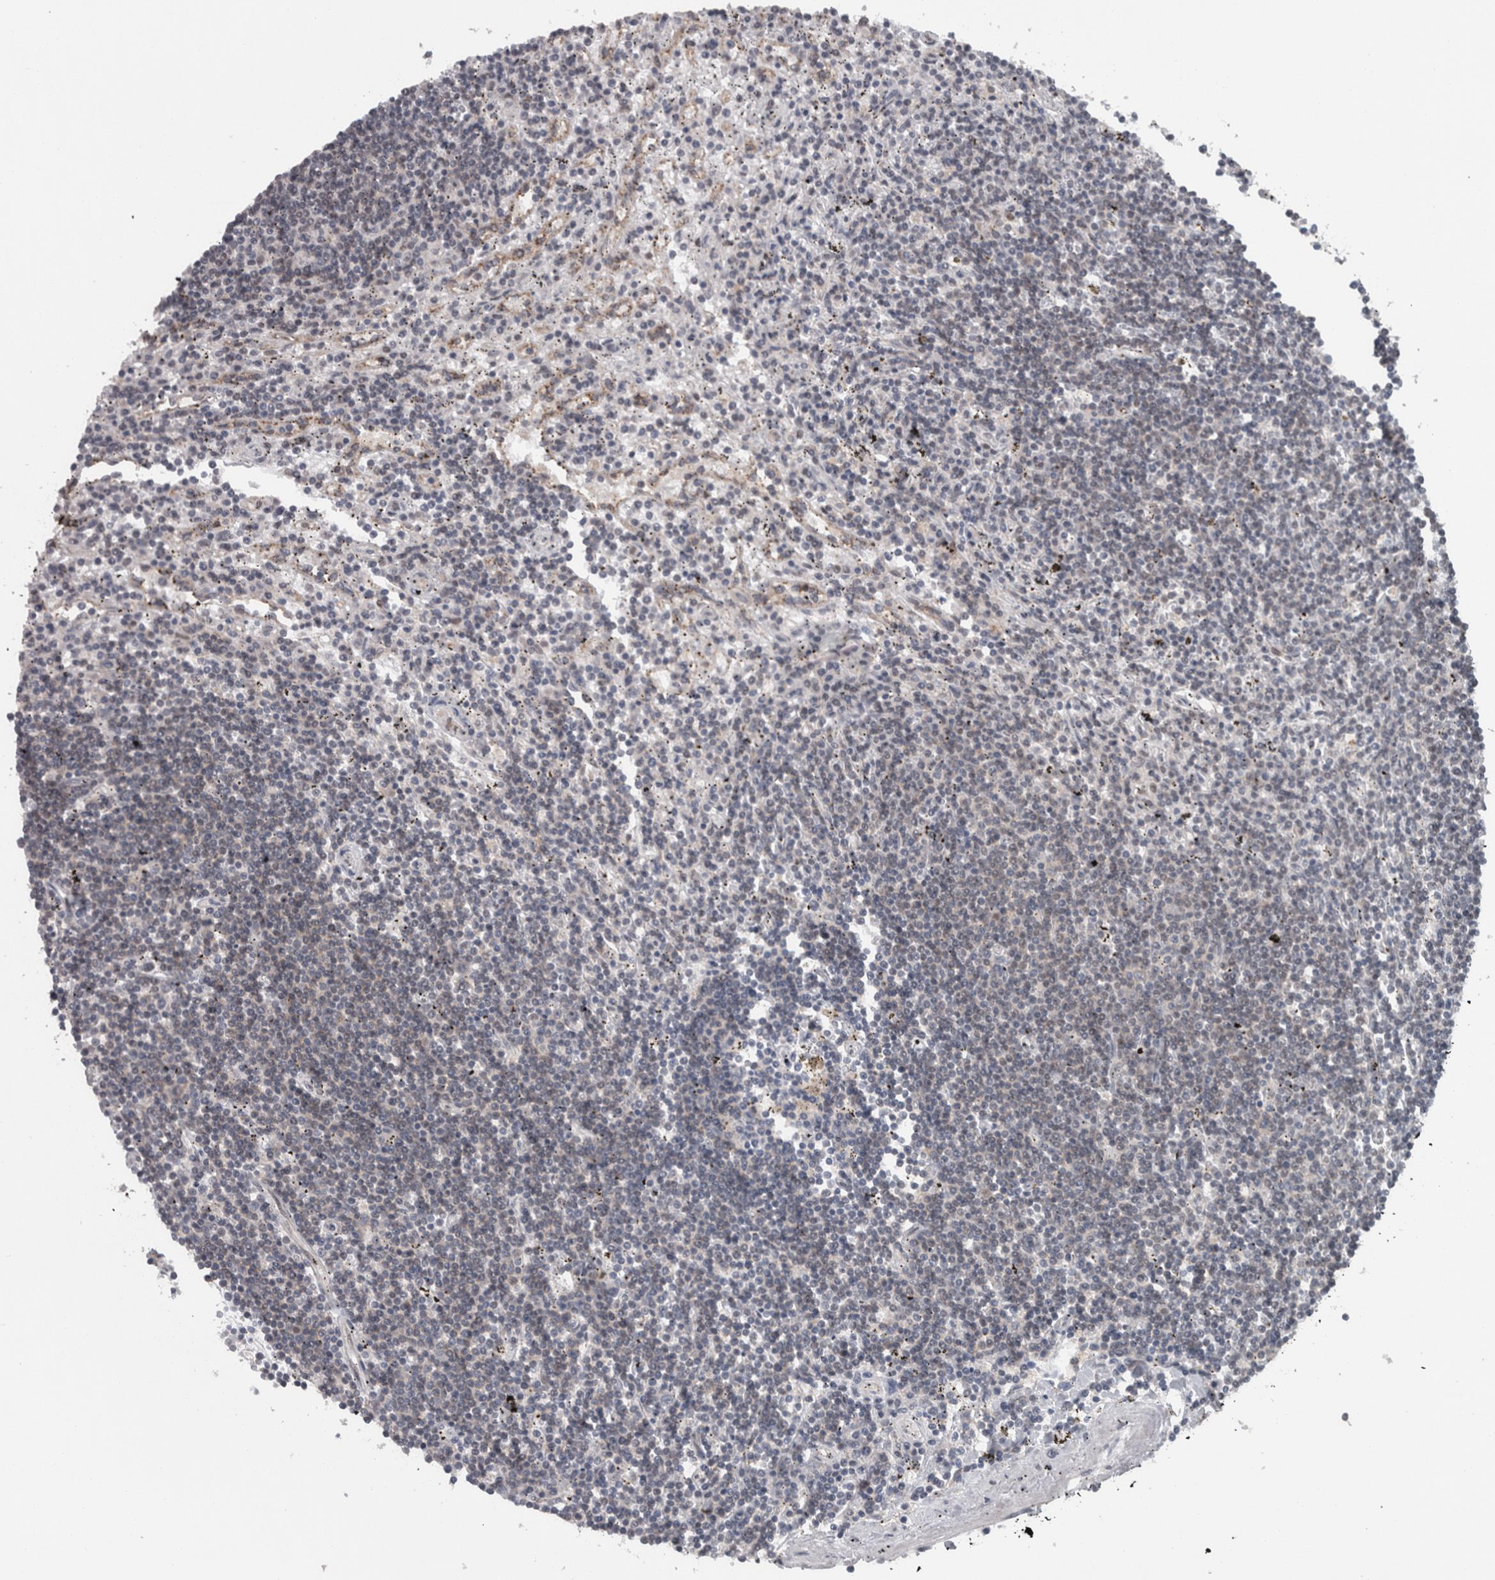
{"staining": {"intensity": "negative", "quantity": "none", "location": "none"}, "tissue": "lymphoma", "cell_type": "Tumor cells", "image_type": "cancer", "snomed": [{"axis": "morphology", "description": "Malignant lymphoma, non-Hodgkin's type, Low grade"}, {"axis": "topography", "description": "Spleen"}], "caption": "This is an IHC histopathology image of lymphoma. There is no expression in tumor cells.", "gene": "MICU3", "patient": {"sex": "male", "age": 76}}